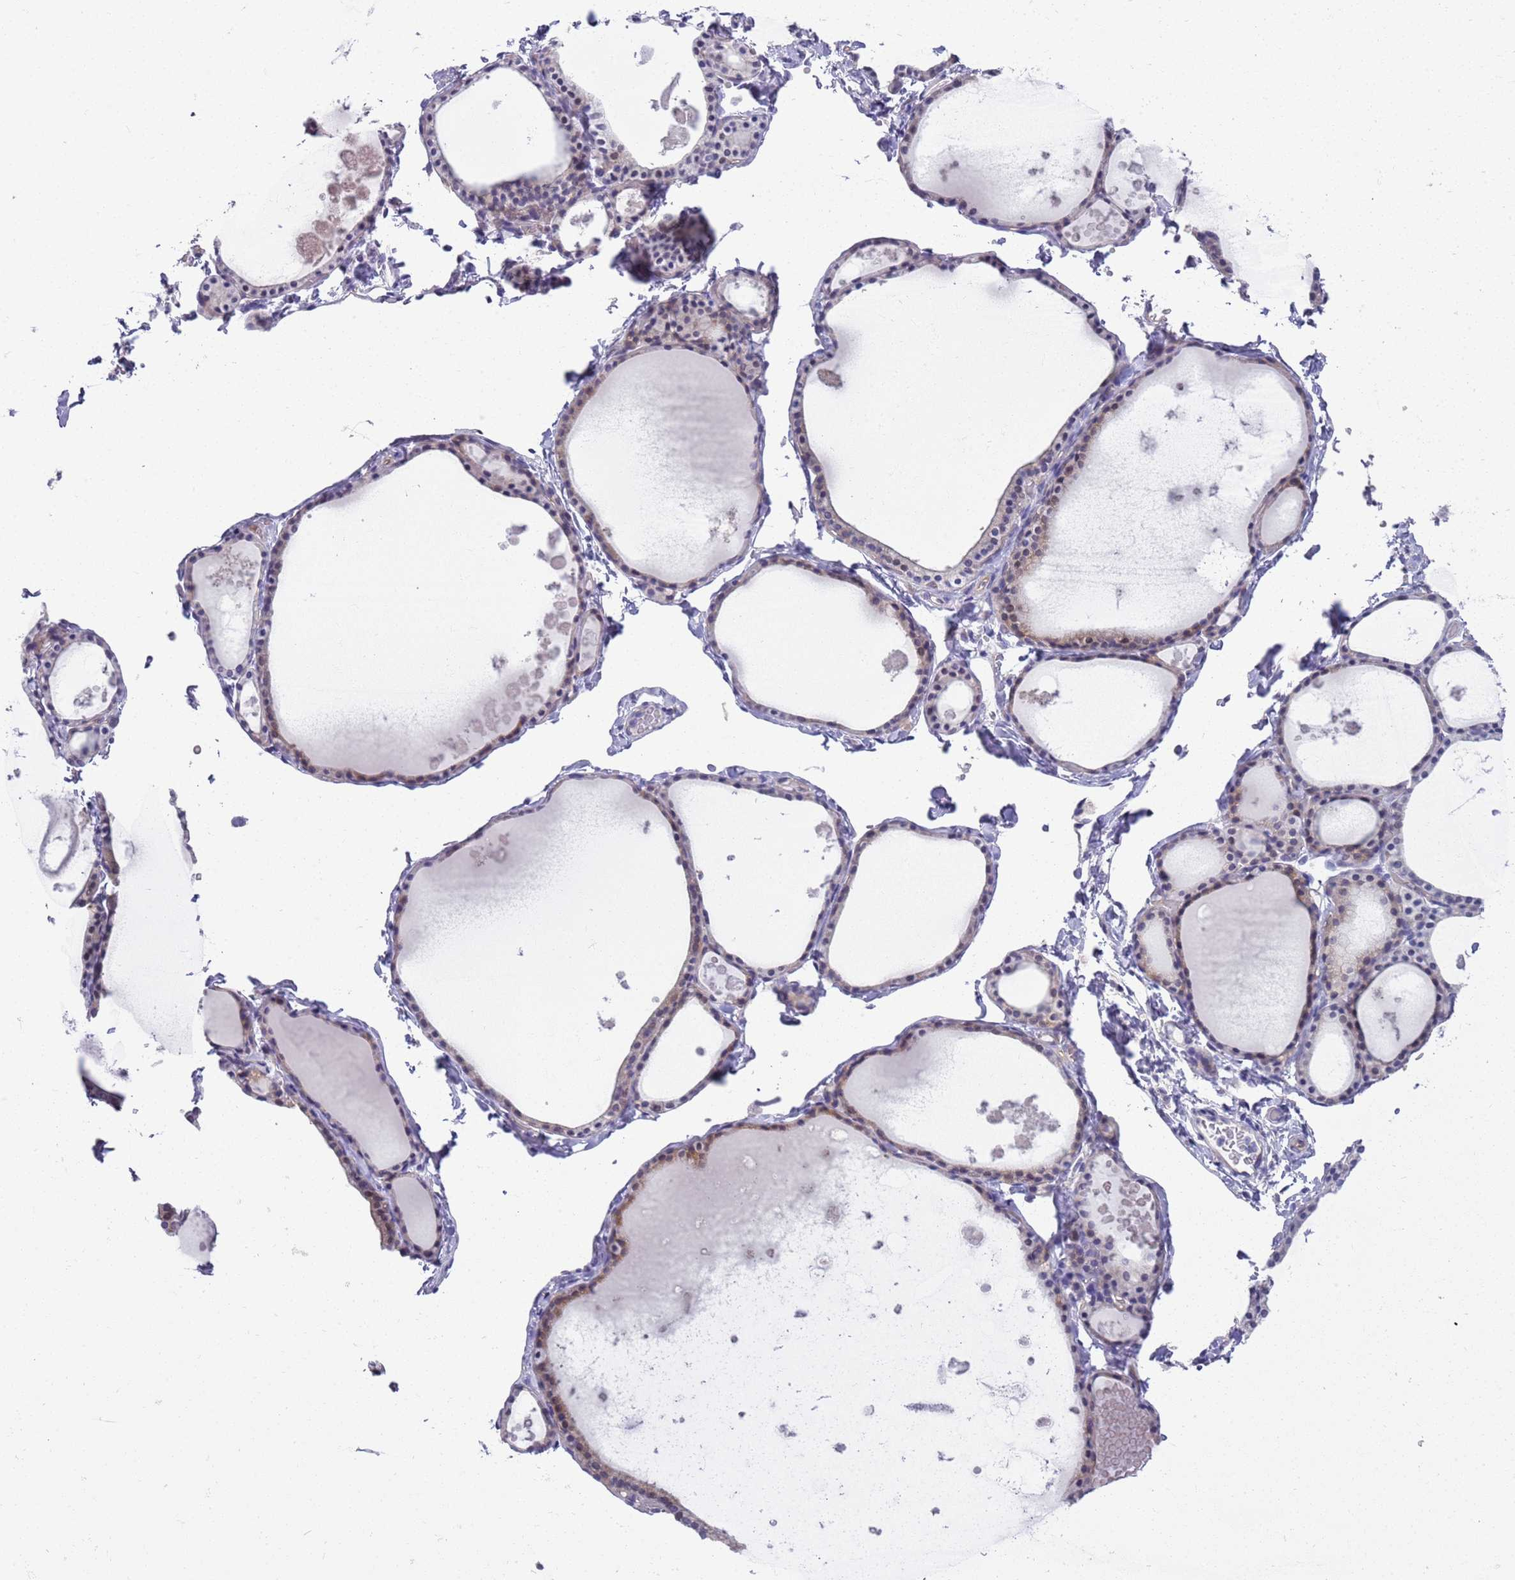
{"staining": {"intensity": "weak", "quantity": "25%-75%", "location": "cytoplasmic/membranous,nuclear"}, "tissue": "thyroid gland", "cell_type": "Glandular cells", "image_type": "normal", "snomed": [{"axis": "morphology", "description": "Normal tissue, NOS"}, {"axis": "topography", "description": "Thyroid gland"}], "caption": "Protein analysis of normal thyroid gland reveals weak cytoplasmic/membranous,nuclear staining in about 25%-75% of glandular cells.", "gene": "BRMS1L", "patient": {"sex": "male", "age": 56}}